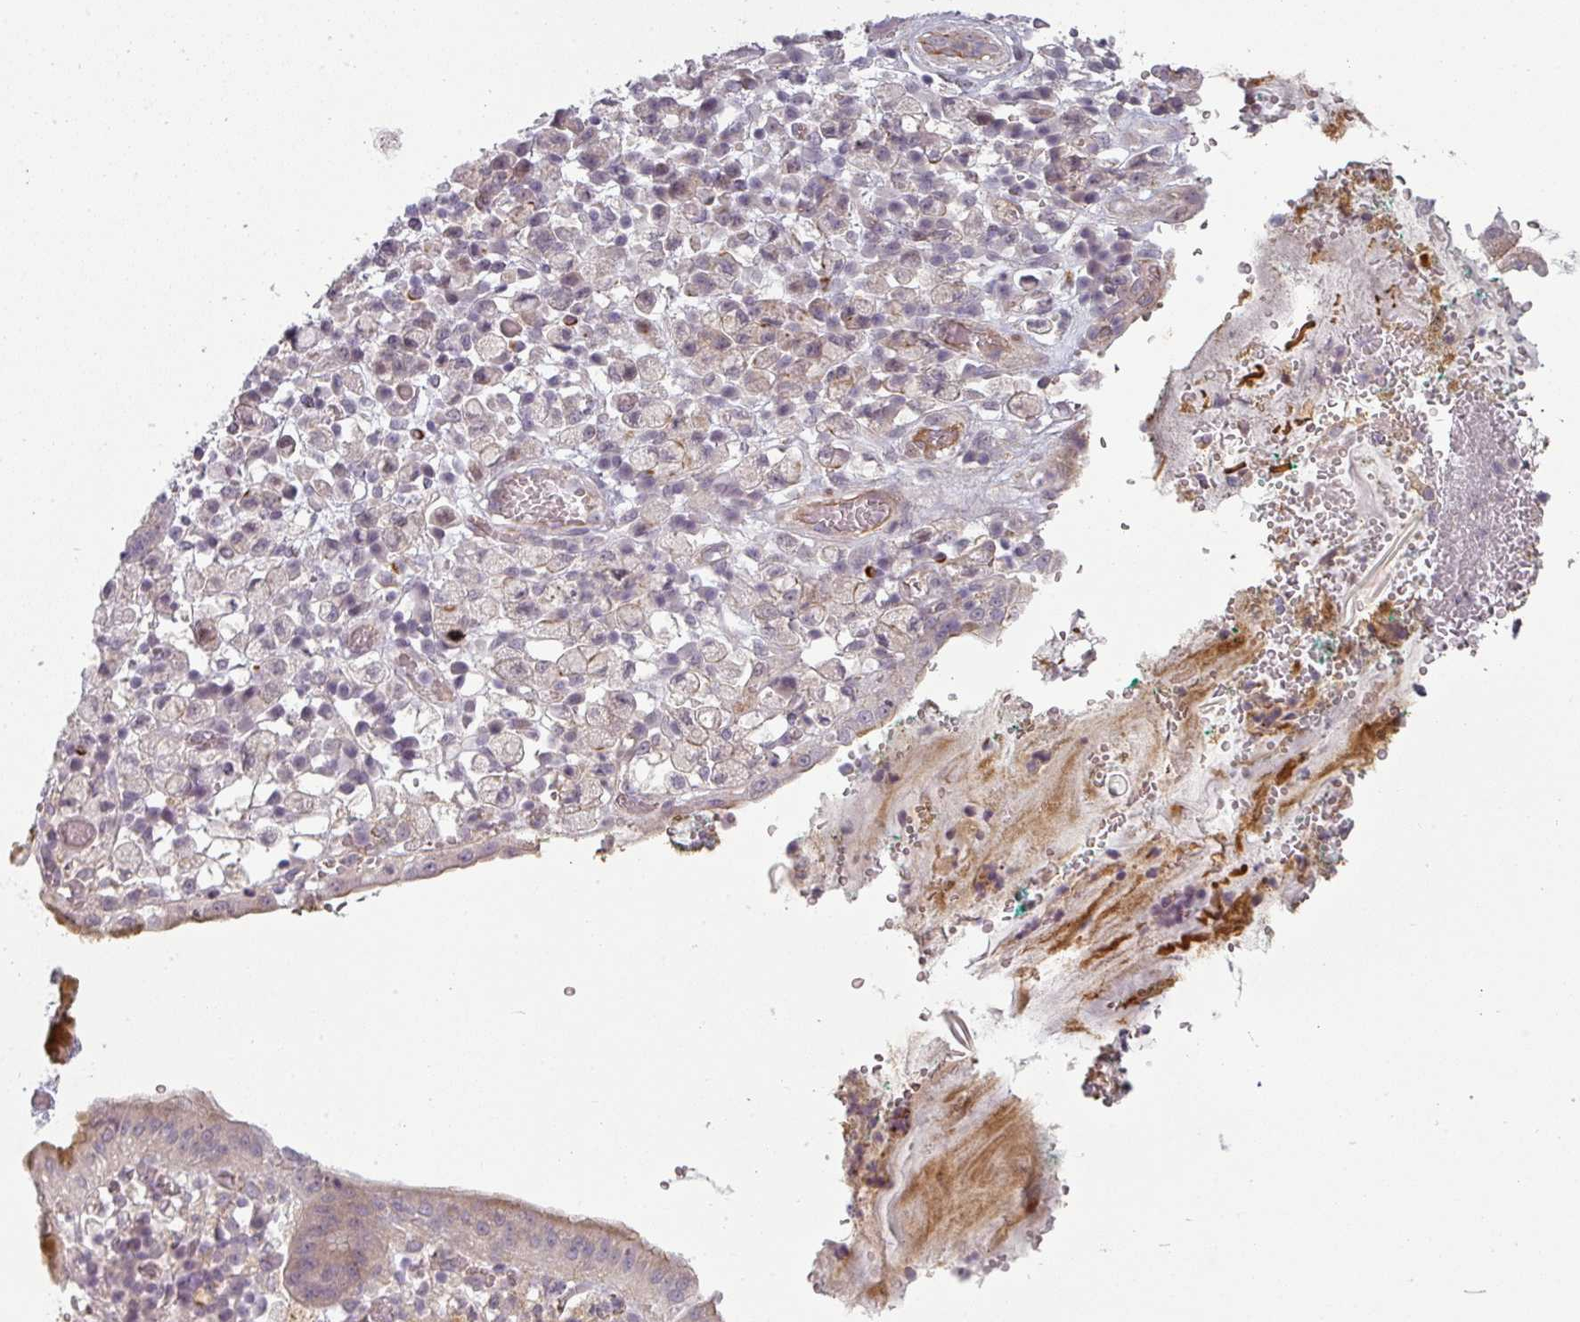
{"staining": {"intensity": "negative", "quantity": "none", "location": "none"}, "tissue": "stomach cancer", "cell_type": "Tumor cells", "image_type": "cancer", "snomed": [{"axis": "morphology", "description": "Adenocarcinoma, NOS"}, {"axis": "topography", "description": "Stomach"}], "caption": "An IHC photomicrograph of stomach adenocarcinoma is shown. There is no staining in tumor cells of stomach adenocarcinoma.", "gene": "SLC16A9", "patient": {"sex": "male", "age": 77}}